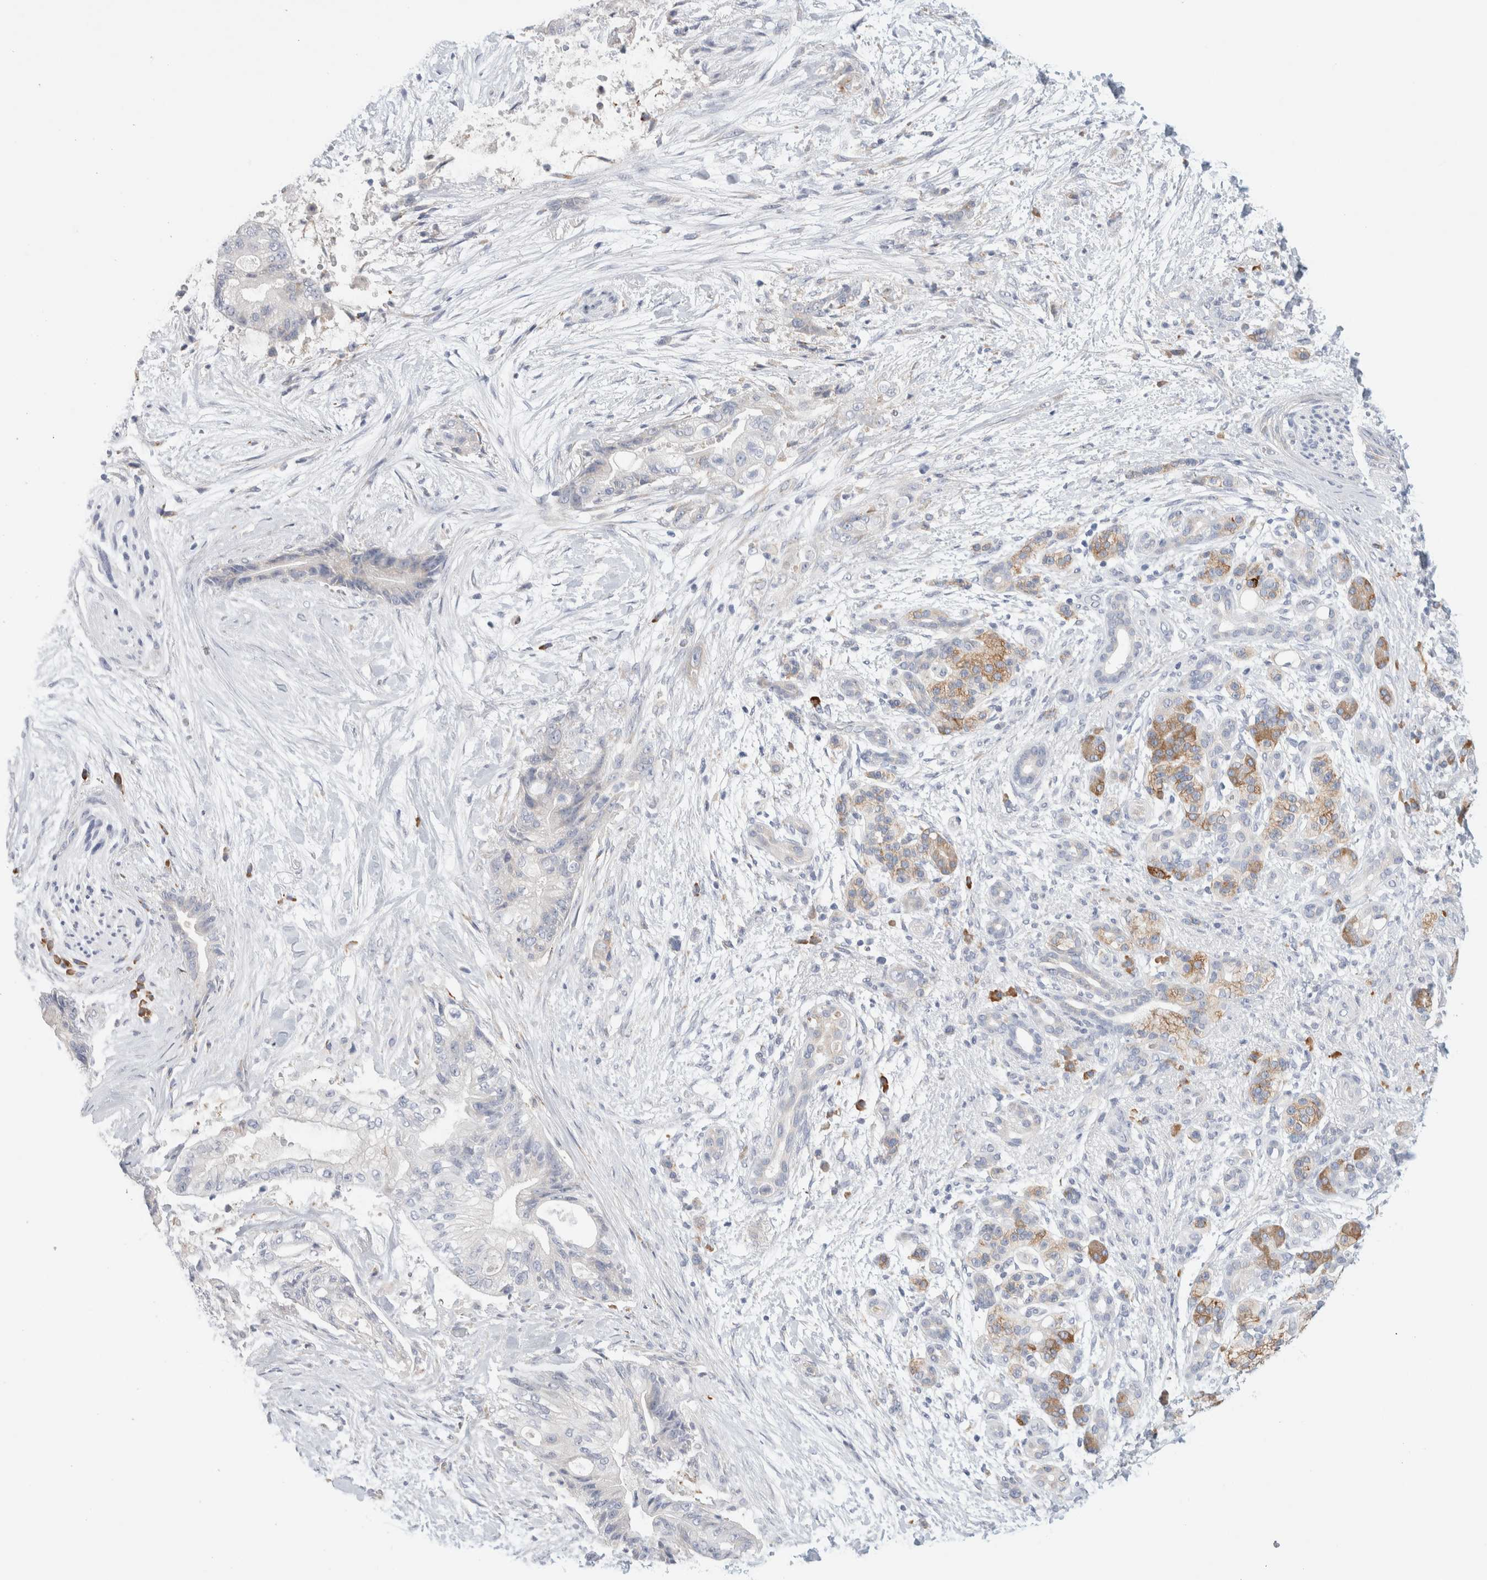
{"staining": {"intensity": "negative", "quantity": "none", "location": "none"}, "tissue": "pancreatic cancer", "cell_type": "Tumor cells", "image_type": "cancer", "snomed": [{"axis": "morphology", "description": "Adenocarcinoma, NOS"}, {"axis": "topography", "description": "Pancreas"}], "caption": "Immunohistochemistry photomicrograph of adenocarcinoma (pancreatic) stained for a protein (brown), which demonstrates no staining in tumor cells.", "gene": "CSK", "patient": {"sex": "male", "age": 59}}